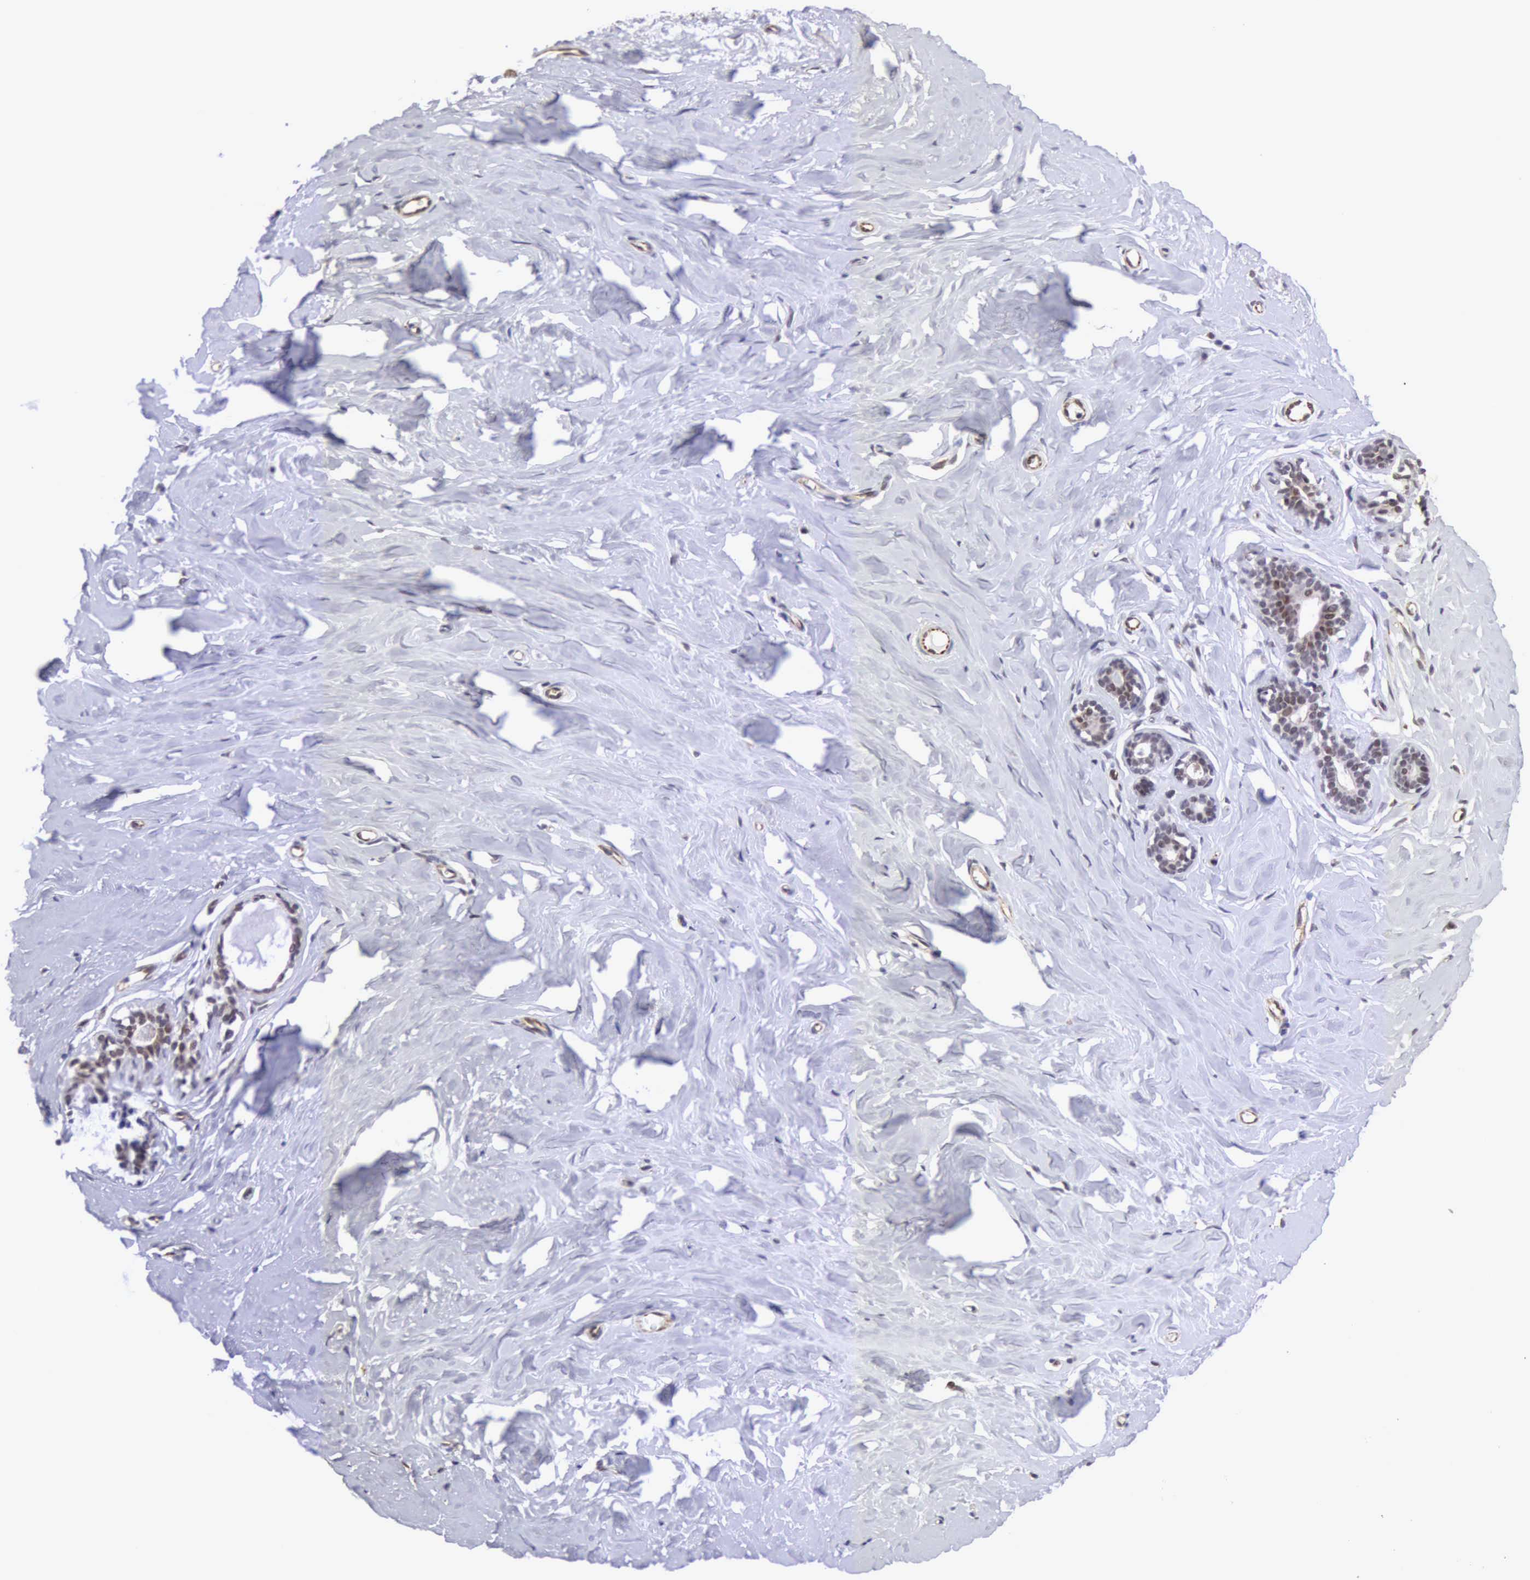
{"staining": {"intensity": "moderate", "quantity": ">75%", "location": "nuclear"}, "tissue": "breast", "cell_type": "Glandular cells", "image_type": "normal", "snomed": [{"axis": "morphology", "description": "Normal tissue, NOS"}, {"axis": "topography", "description": "Breast"}], "caption": "Protein analysis of benign breast reveals moderate nuclear staining in approximately >75% of glandular cells.", "gene": "MORC2", "patient": {"sex": "female", "age": 45}}